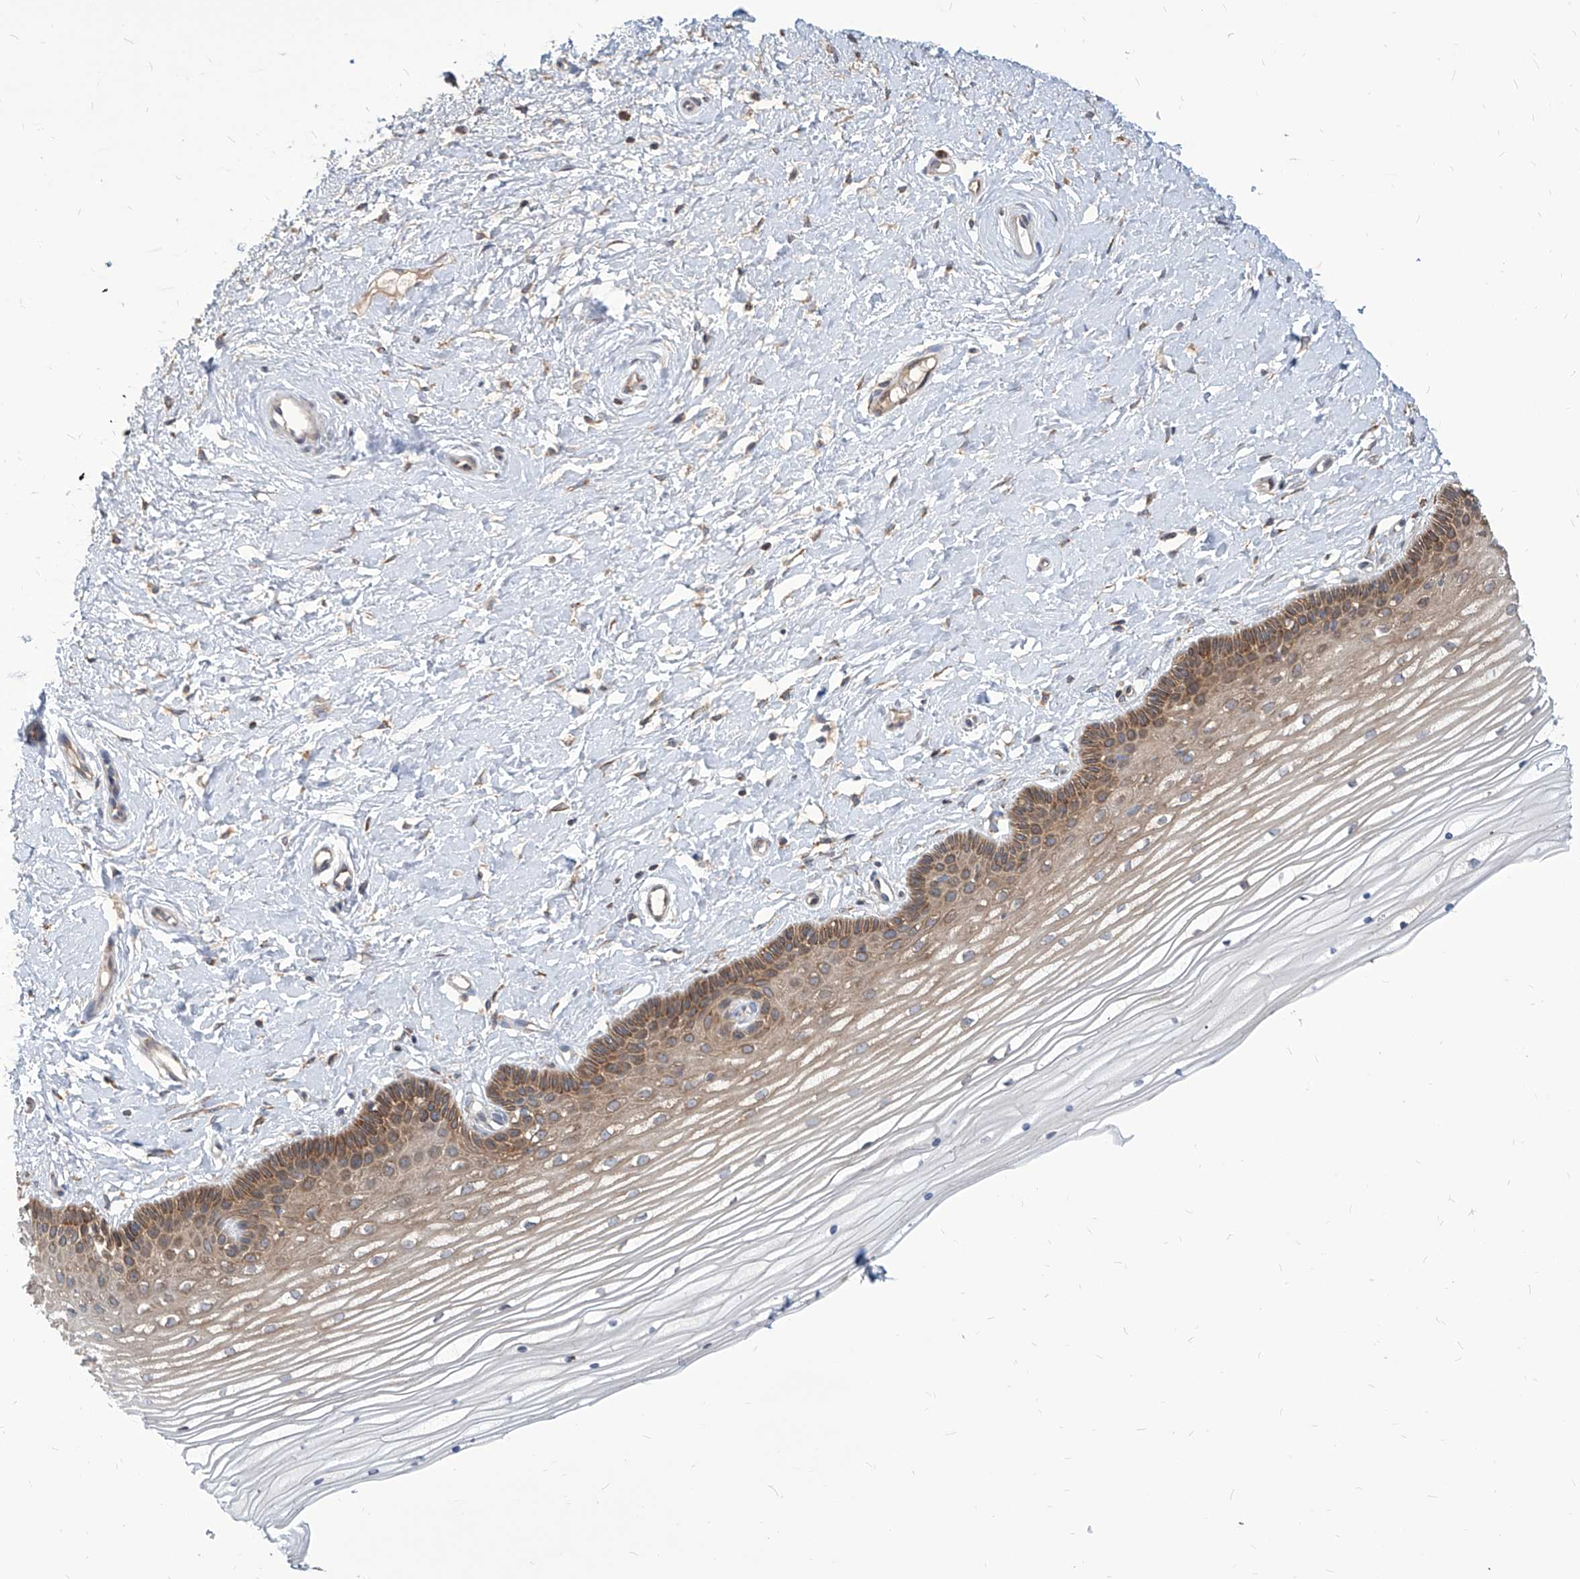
{"staining": {"intensity": "moderate", "quantity": ">75%", "location": "cytoplasmic/membranous"}, "tissue": "vagina", "cell_type": "Squamous epithelial cells", "image_type": "normal", "snomed": [{"axis": "morphology", "description": "Normal tissue, NOS"}, {"axis": "topography", "description": "Vagina"}, {"axis": "topography", "description": "Cervix"}], "caption": "Immunohistochemical staining of benign human vagina shows medium levels of moderate cytoplasmic/membranous expression in approximately >75% of squamous epithelial cells.", "gene": "FAM83B", "patient": {"sex": "female", "age": 40}}